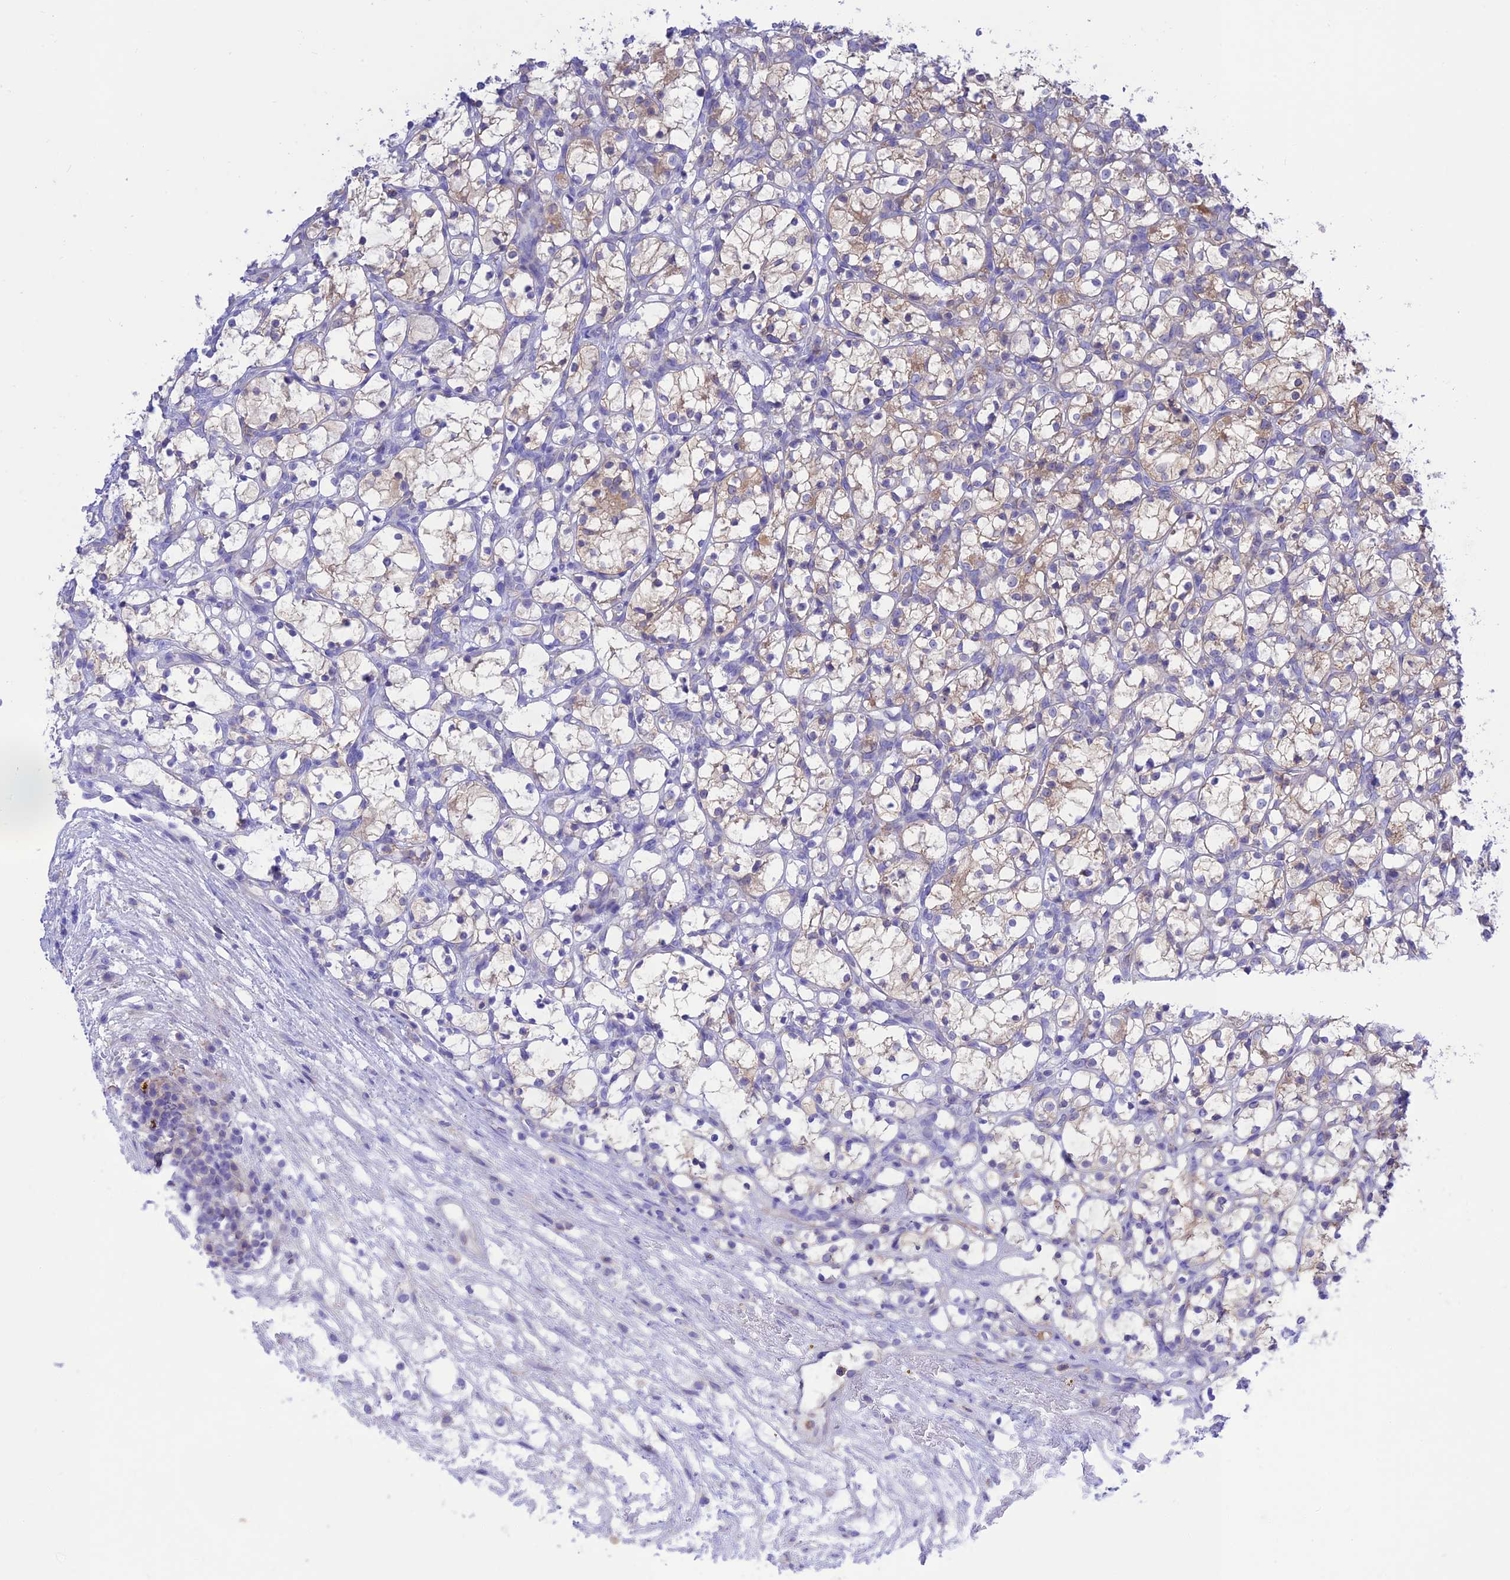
{"staining": {"intensity": "weak", "quantity": "<25%", "location": "cytoplasmic/membranous"}, "tissue": "renal cancer", "cell_type": "Tumor cells", "image_type": "cancer", "snomed": [{"axis": "morphology", "description": "Adenocarcinoma, NOS"}, {"axis": "topography", "description": "Kidney"}], "caption": "High power microscopy image of an immunohistochemistry (IHC) image of renal cancer (adenocarcinoma), revealing no significant expression in tumor cells.", "gene": "CHSY3", "patient": {"sex": "female", "age": 69}}